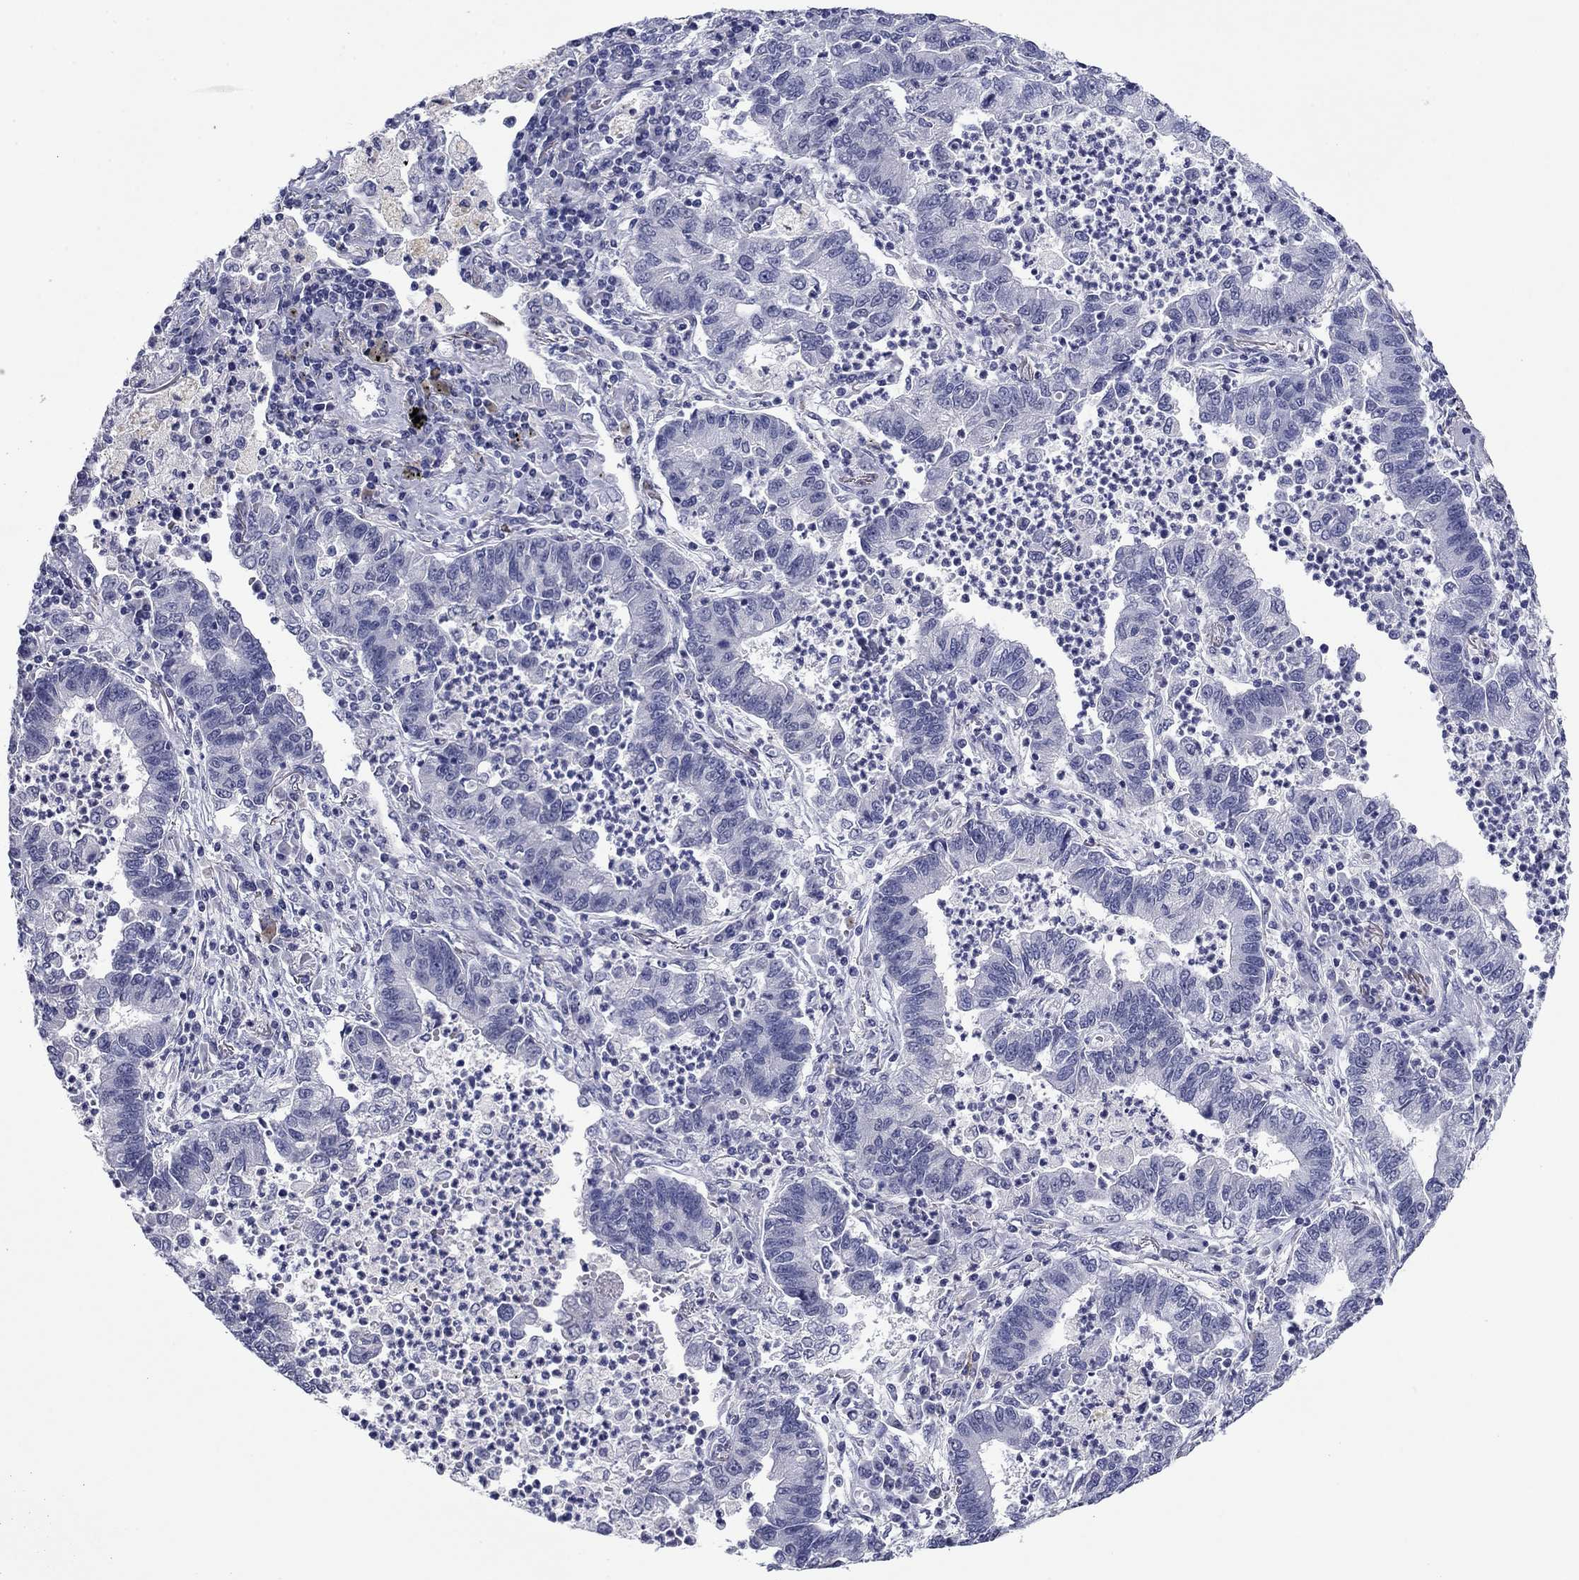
{"staining": {"intensity": "negative", "quantity": "none", "location": "none"}, "tissue": "lung cancer", "cell_type": "Tumor cells", "image_type": "cancer", "snomed": [{"axis": "morphology", "description": "Adenocarcinoma, NOS"}, {"axis": "topography", "description": "Lung"}], "caption": "The micrograph exhibits no significant staining in tumor cells of lung adenocarcinoma.", "gene": "HAO1", "patient": {"sex": "female", "age": 57}}